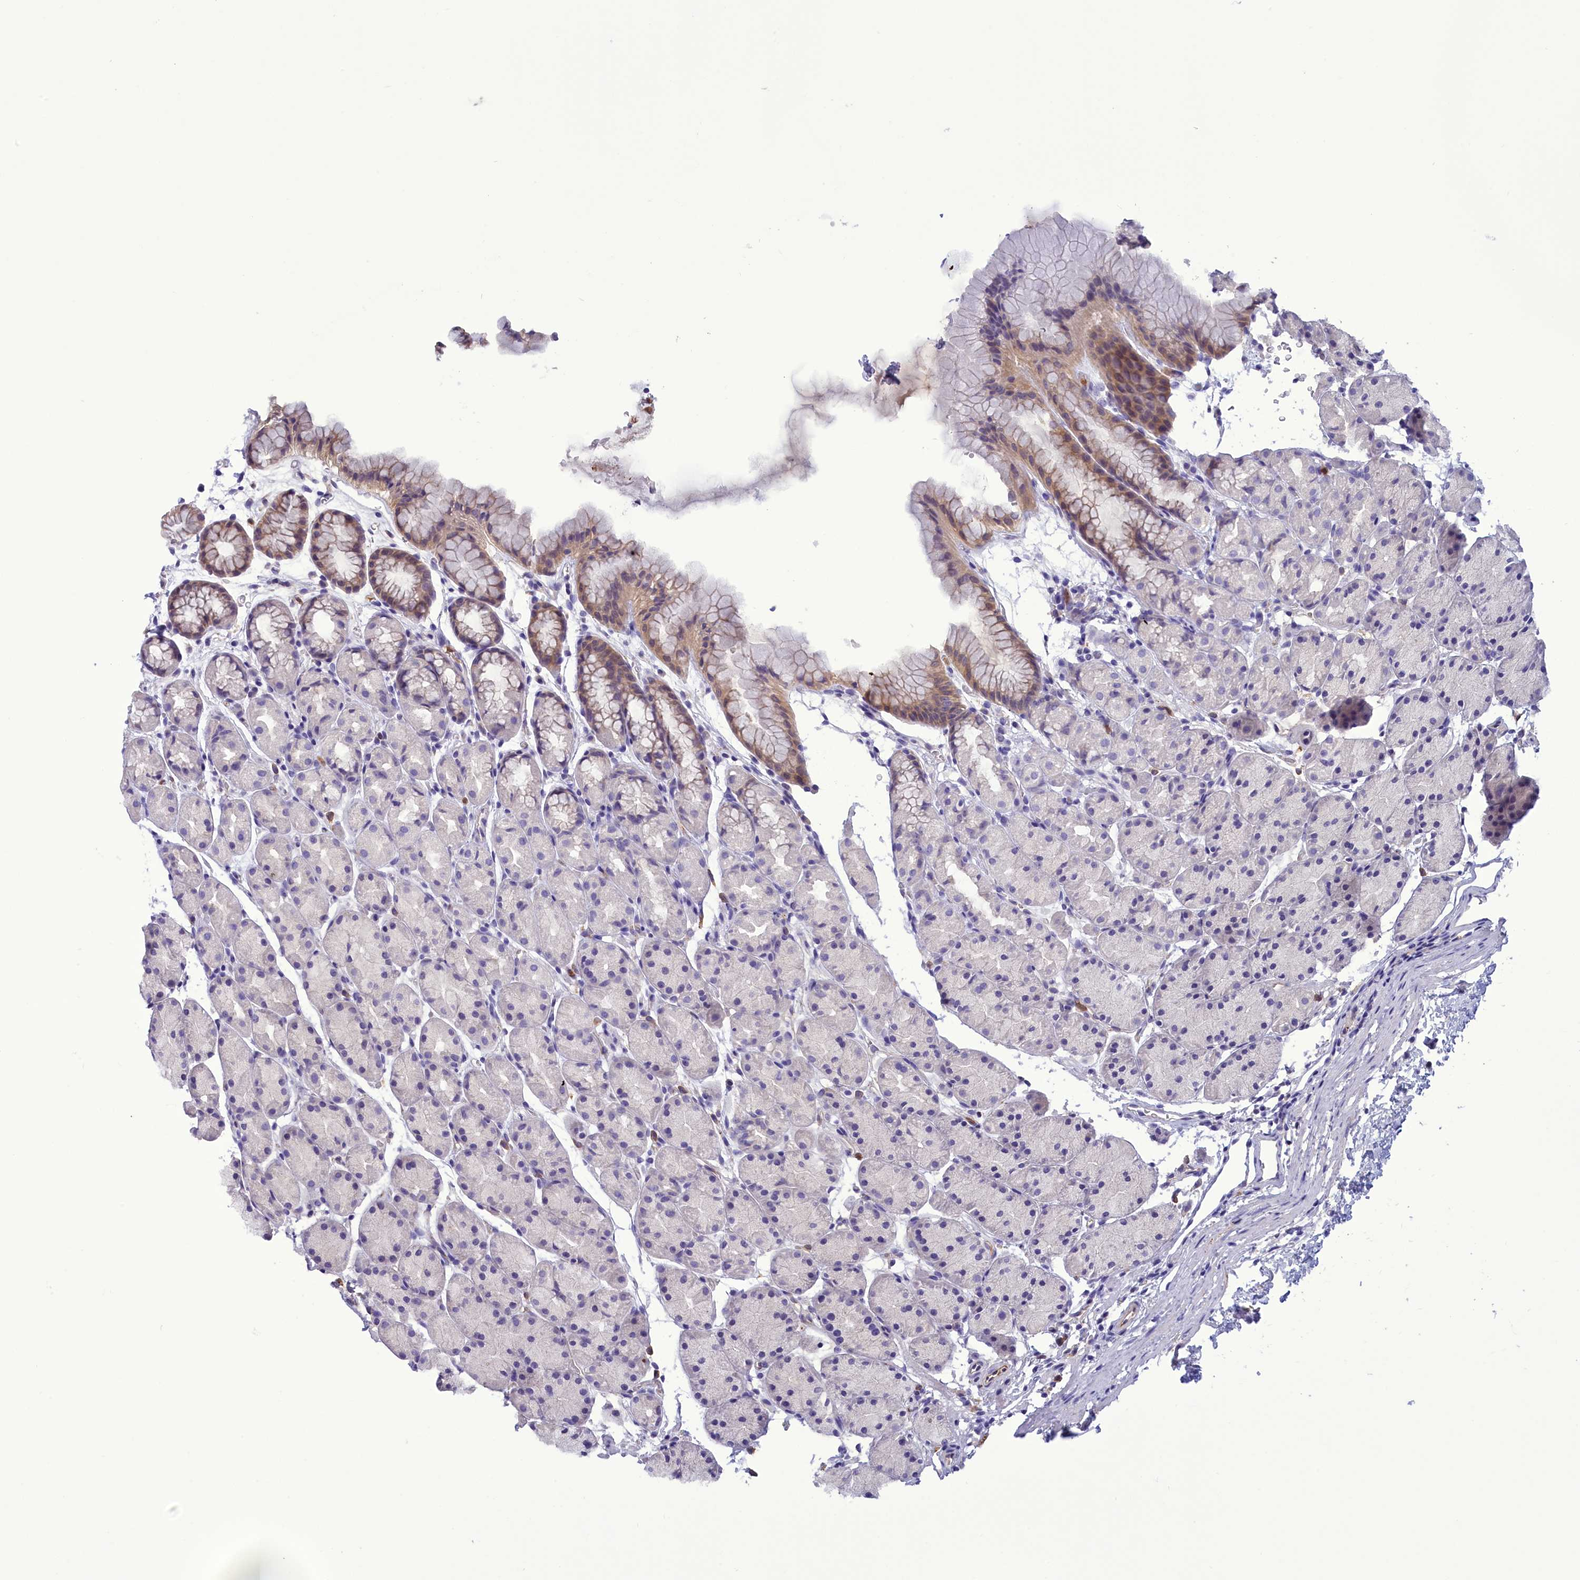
{"staining": {"intensity": "weak", "quantity": "<25%", "location": "cytoplasmic/membranous"}, "tissue": "stomach", "cell_type": "Glandular cells", "image_type": "normal", "snomed": [{"axis": "morphology", "description": "Normal tissue, NOS"}, {"axis": "topography", "description": "Stomach, upper"}, {"axis": "topography", "description": "Stomach"}], "caption": "A high-resolution histopathology image shows immunohistochemistry staining of unremarkable stomach, which shows no significant staining in glandular cells. (DAB immunohistochemistry visualized using brightfield microscopy, high magnification).", "gene": "FAM149B1", "patient": {"sex": "male", "age": 47}}